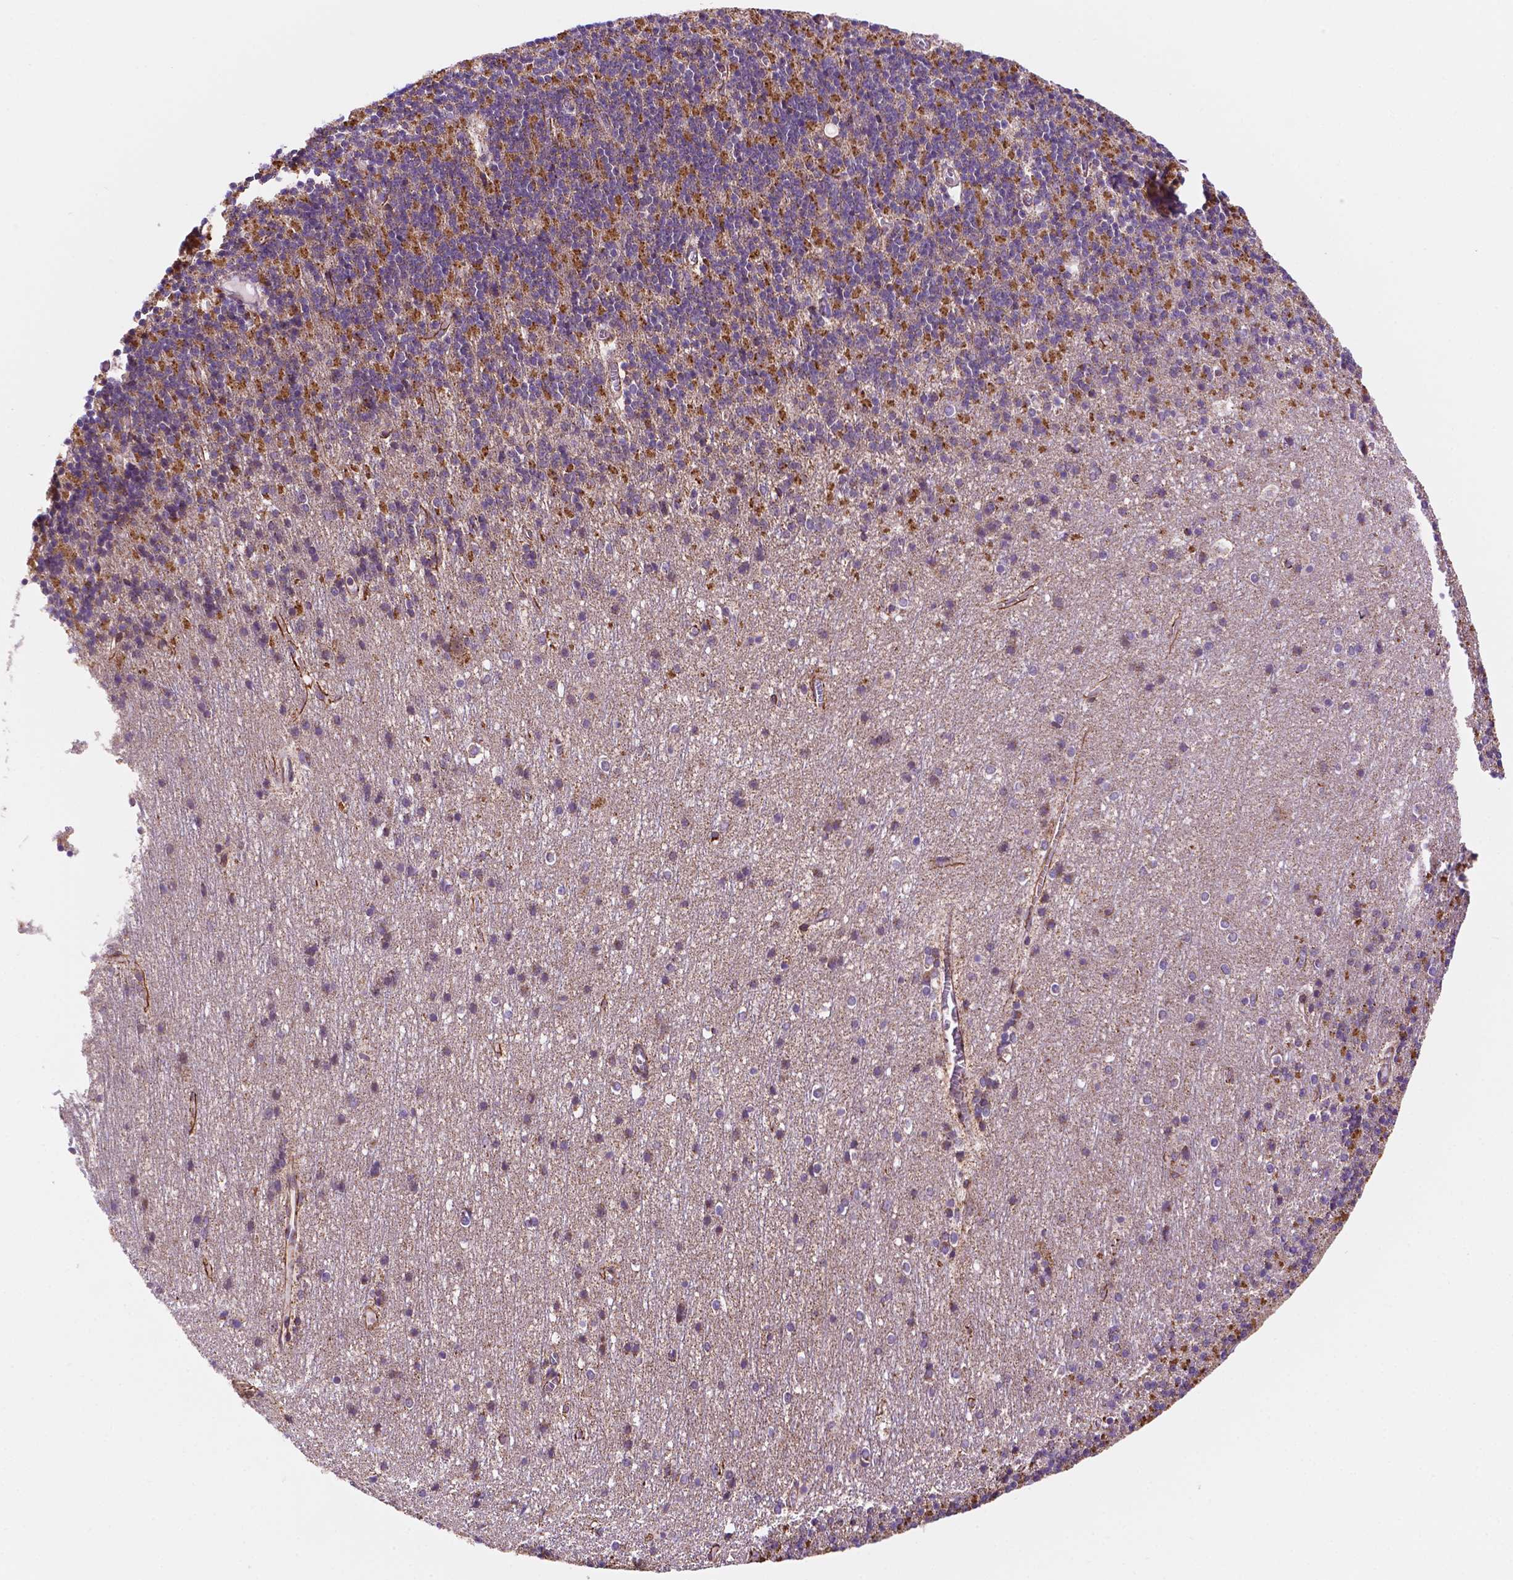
{"staining": {"intensity": "moderate", "quantity": "25%-75%", "location": "cytoplasmic/membranous"}, "tissue": "cerebellum", "cell_type": "Cells in granular layer", "image_type": "normal", "snomed": [{"axis": "morphology", "description": "Normal tissue, NOS"}, {"axis": "topography", "description": "Cerebellum"}], "caption": "Immunohistochemical staining of unremarkable human cerebellum demonstrates medium levels of moderate cytoplasmic/membranous expression in approximately 25%-75% of cells in granular layer.", "gene": "GEMIN4", "patient": {"sex": "male", "age": 70}}